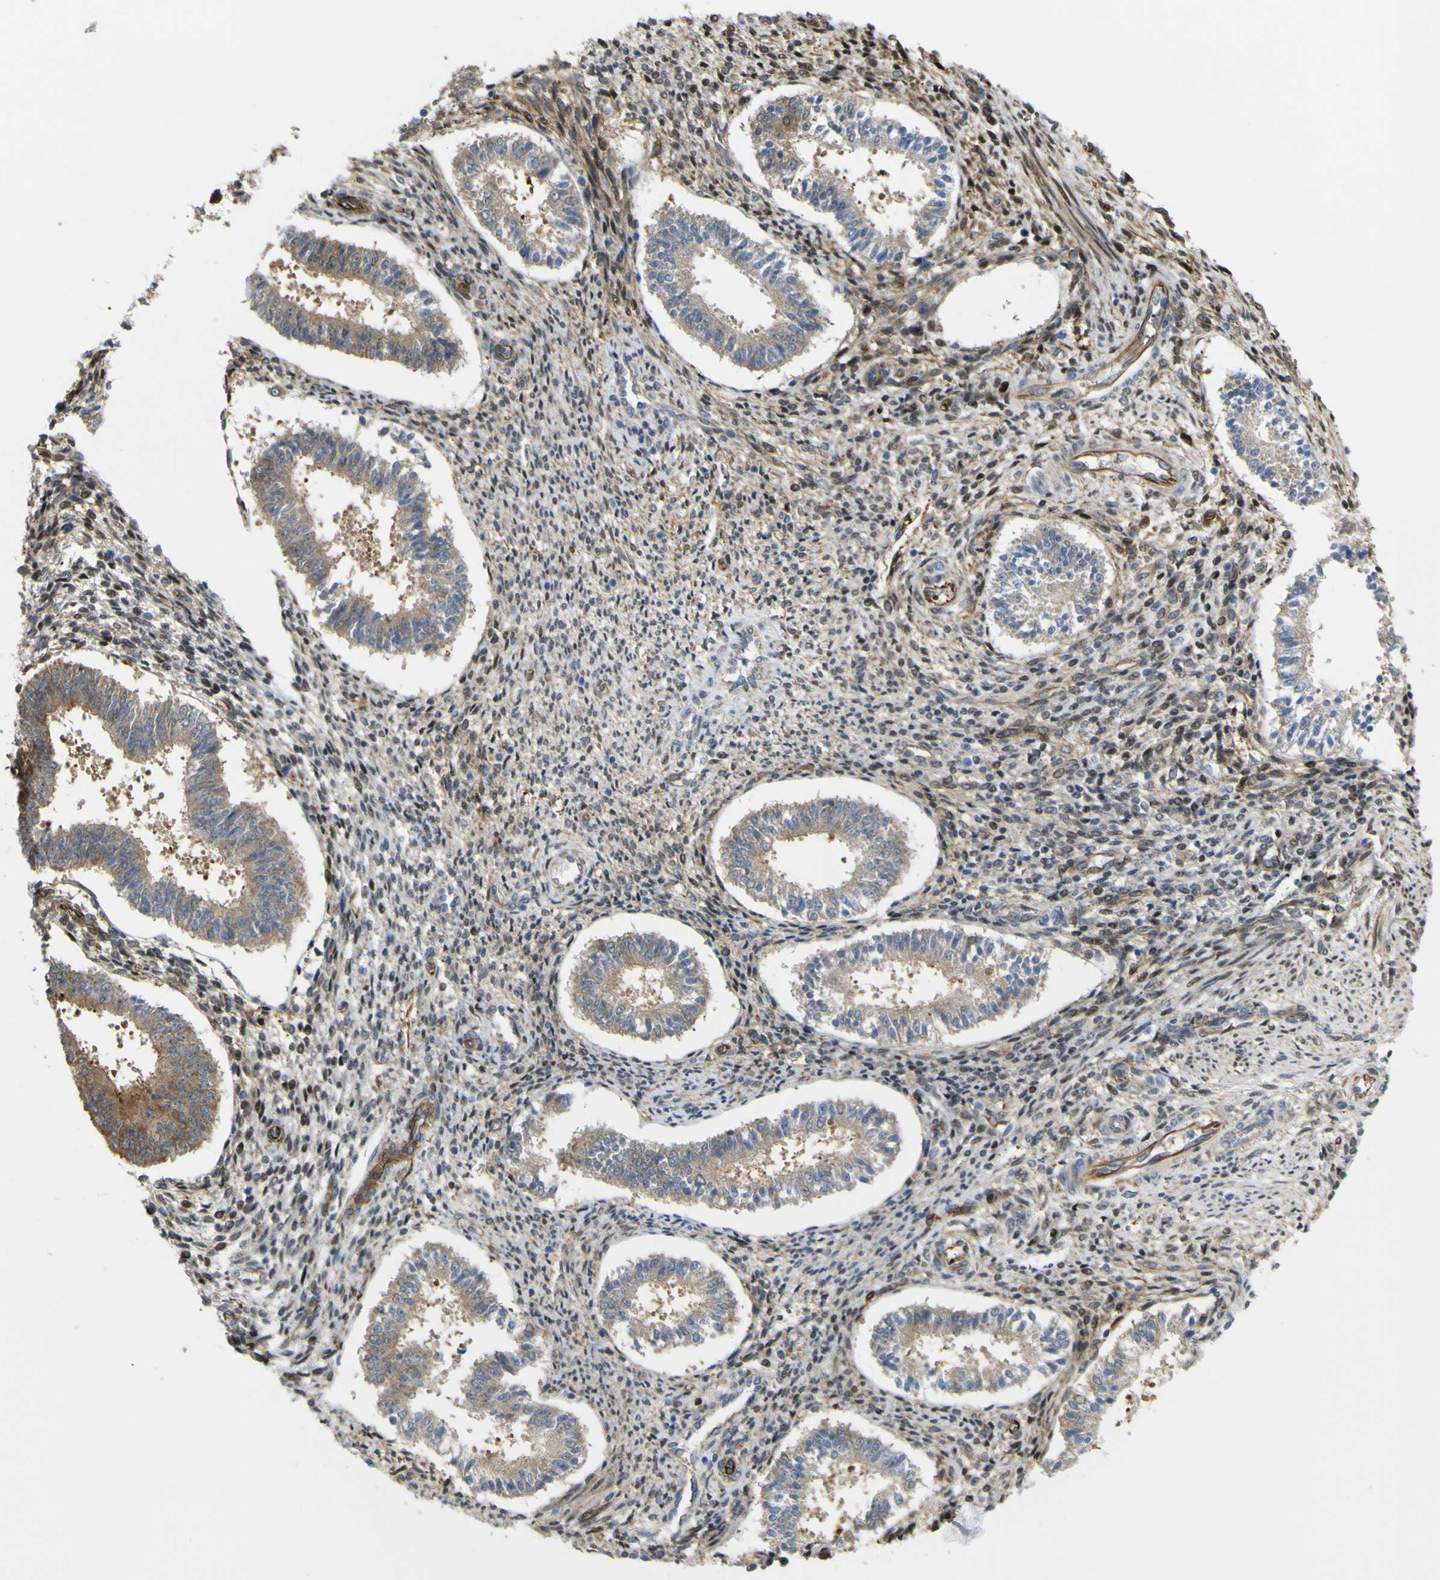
{"staining": {"intensity": "moderate", "quantity": "25%-75%", "location": "cytoplasmic/membranous"}, "tissue": "endometrium", "cell_type": "Cells in endometrial stroma", "image_type": "normal", "snomed": [{"axis": "morphology", "description": "Normal tissue, NOS"}, {"axis": "topography", "description": "Endometrium"}], "caption": "Endometrium stained with immunohistochemistry demonstrates moderate cytoplasmic/membranous positivity in about 25%-75% of cells in endometrial stroma.", "gene": "JPH1", "patient": {"sex": "female", "age": 35}}